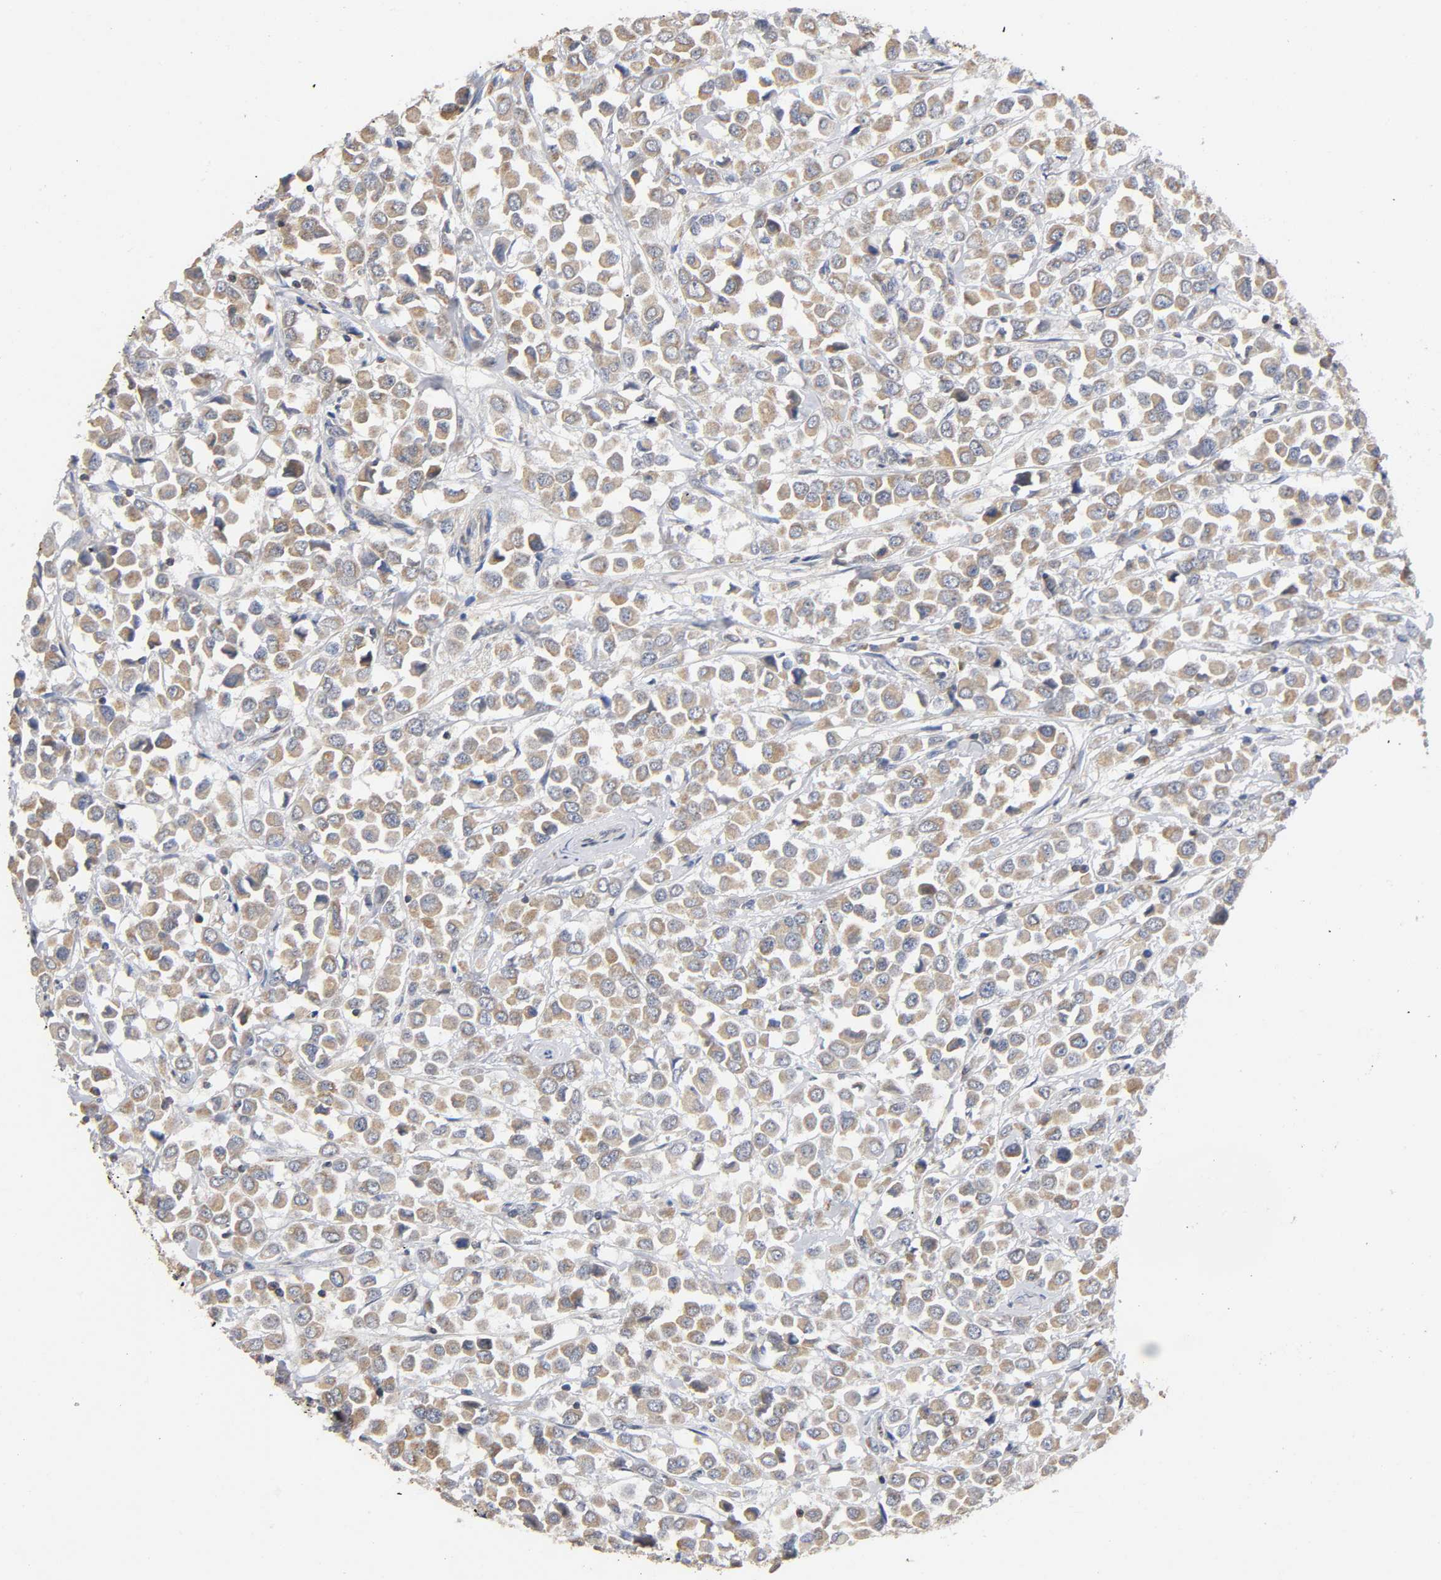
{"staining": {"intensity": "moderate", "quantity": ">75%", "location": "cytoplasmic/membranous"}, "tissue": "breast cancer", "cell_type": "Tumor cells", "image_type": "cancer", "snomed": [{"axis": "morphology", "description": "Duct carcinoma"}, {"axis": "topography", "description": "Breast"}], "caption": "An image showing moderate cytoplasmic/membranous positivity in about >75% of tumor cells in breast infiltrating ductal carcinoma, as visualized by brown immunohistochemical staining.", "gene": "SYT16", "patient": {"sex": "female", "age": 61}}